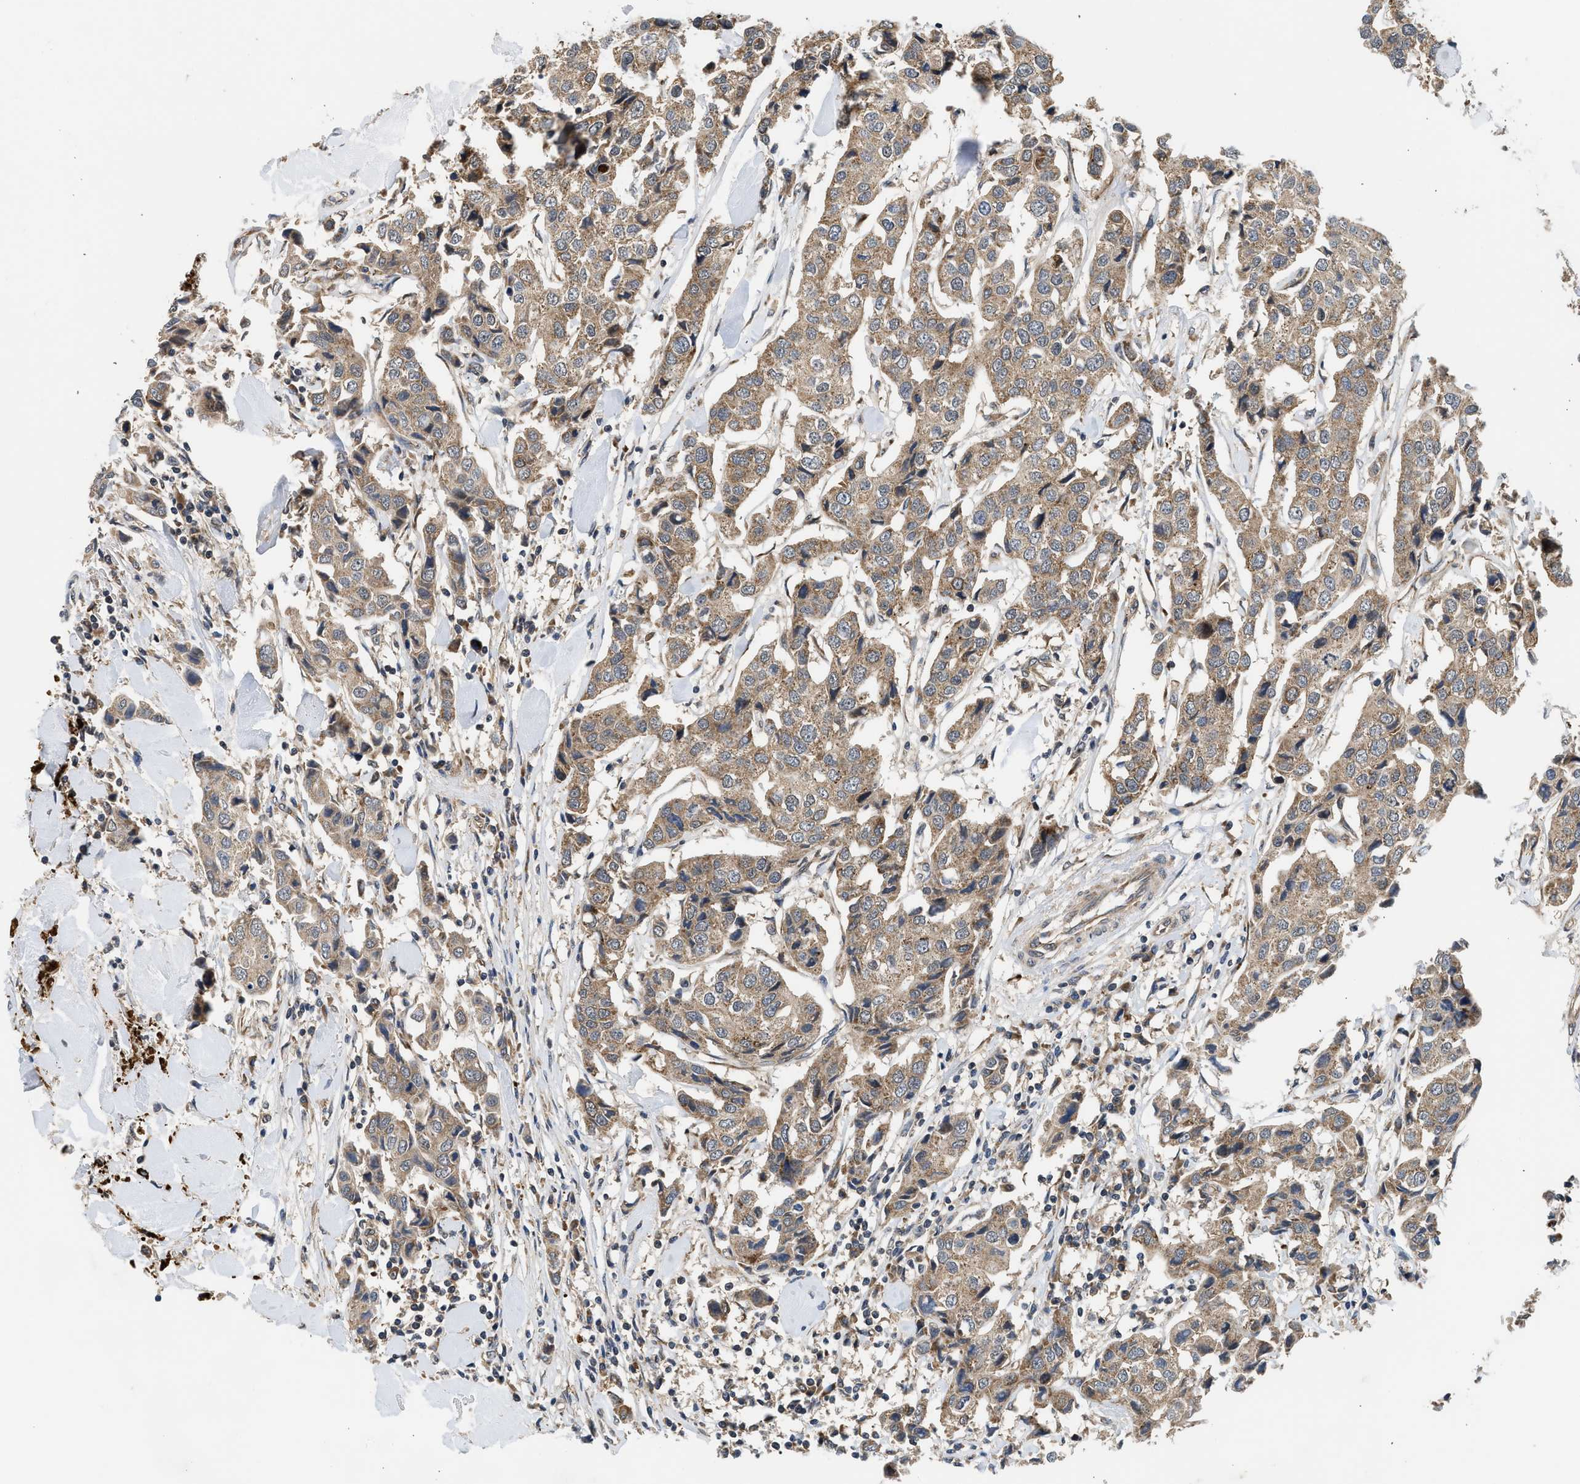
{"staining": {"intensity": "moderate", "quantity": ">75%", "location": "cytoplasmic/membranous"}, "tissue": "breast cancer", "cell_type": "Tumor cells", "image_type": "cancer", "snomed": [{"axis": "morphology", "description": "Duct carcinoma"}, {"axis": "topography", "description": "Breast"}], "caption": "Immunohistochemistry (IHC) of human breast cancer (intraductal carcinoma) reveals medium levels of moderate cytoplasmic/membranous positivity in approximately >75% of tumor cells.", "gene": "POLG2", "patient": {"sex": "female", "age": 80}}